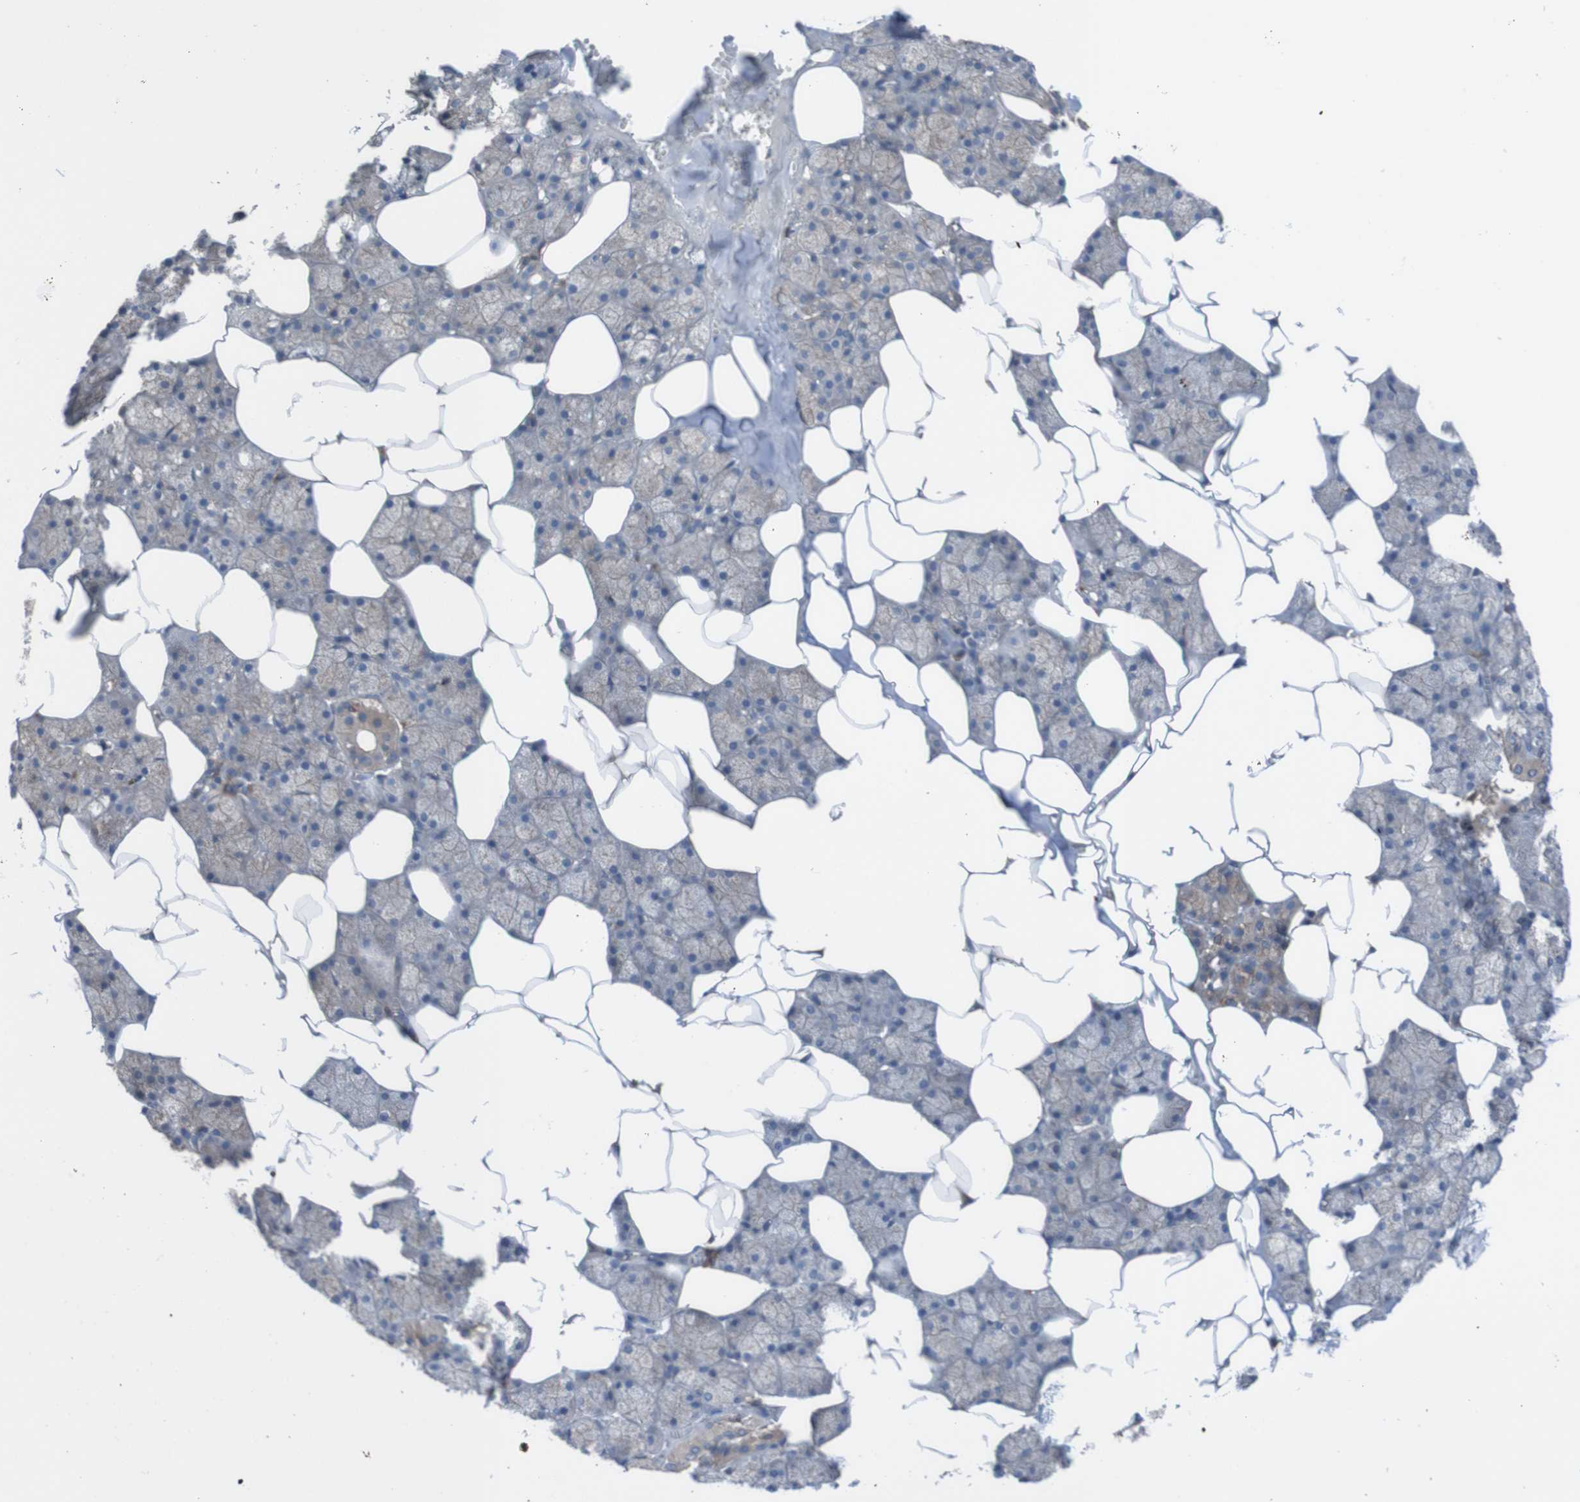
{"staining": {"intensity": "moderate", "quantity": "<25%", "location": "cytoplasmic/membranous"}, "tissue": "salivary gland", "cell_type": "Glandular cells", "image_type": "normal", "snomed": [{"axis": "morphology", "description": "Normal tissue, NOS"}, {"axis": "topography", "description": "Salivary gland"}], "caption": "This histopathology image exhibits immunohistochemistry (IHC) staining of benign human salivary gland, with low moderate cytoplasmic/membranous expression in about <25% of glandular cells.", "gene": "MINAR1", "patient": {"sex": "male", "age": 62}}